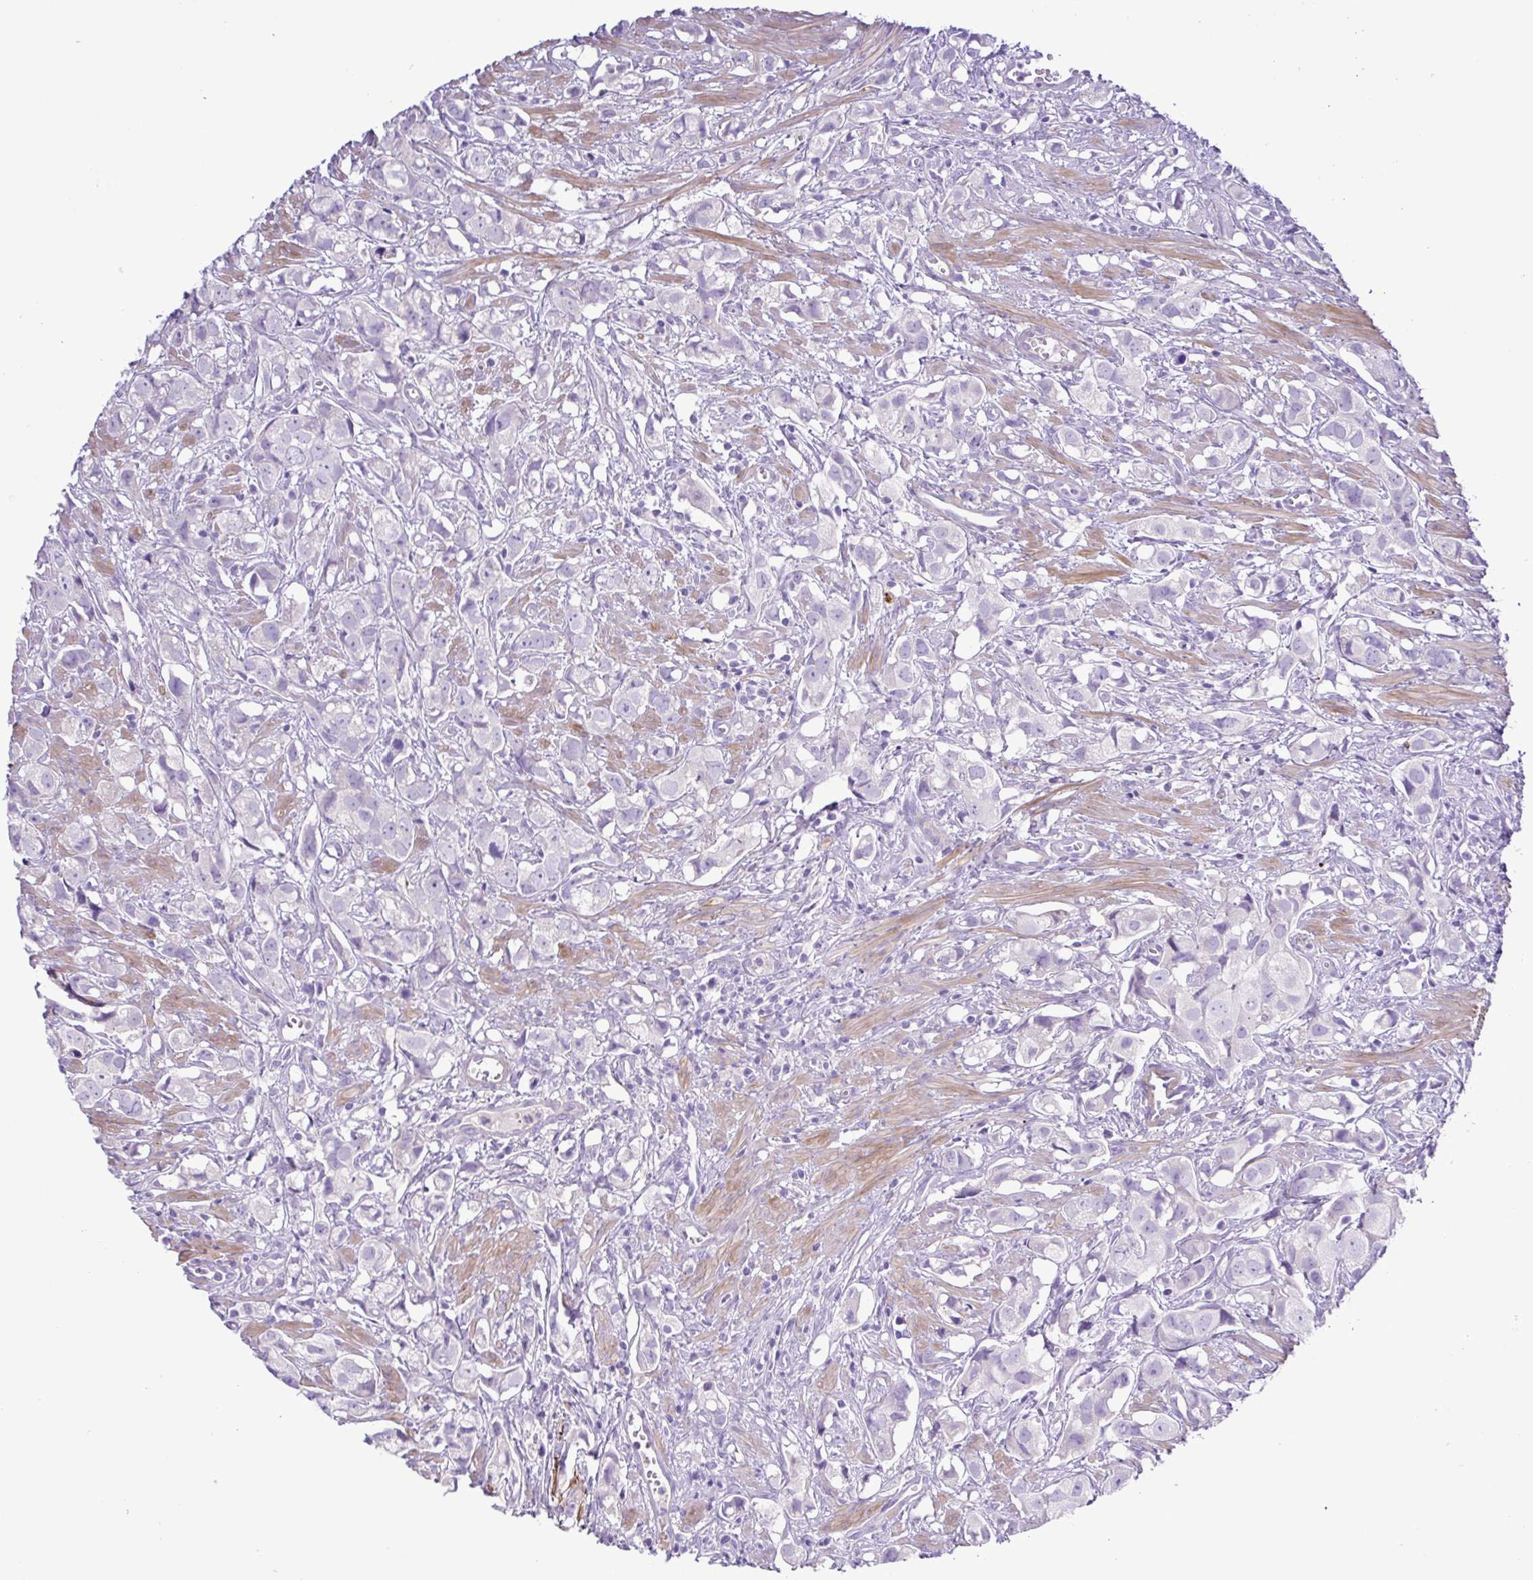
{"staining": {"intensity": "negative", "quantity": "none", "location": "none"}, "tissue": "prostate cancer", "cell_type": "Tumor cells", "image_type": "cancer", "snomed": [{"axis": "morphology", "description": "Adenocarcinoma, High grade"}, {"axis": "topography", "description": "Prostate"}], "caption": "Prostate high-grade adenocarcinoma was stained to show a protein in brown. There is no significant staining in tumor cells.", "gene": "GABBR2", "patient": {"sex": "male", "age": 58}}